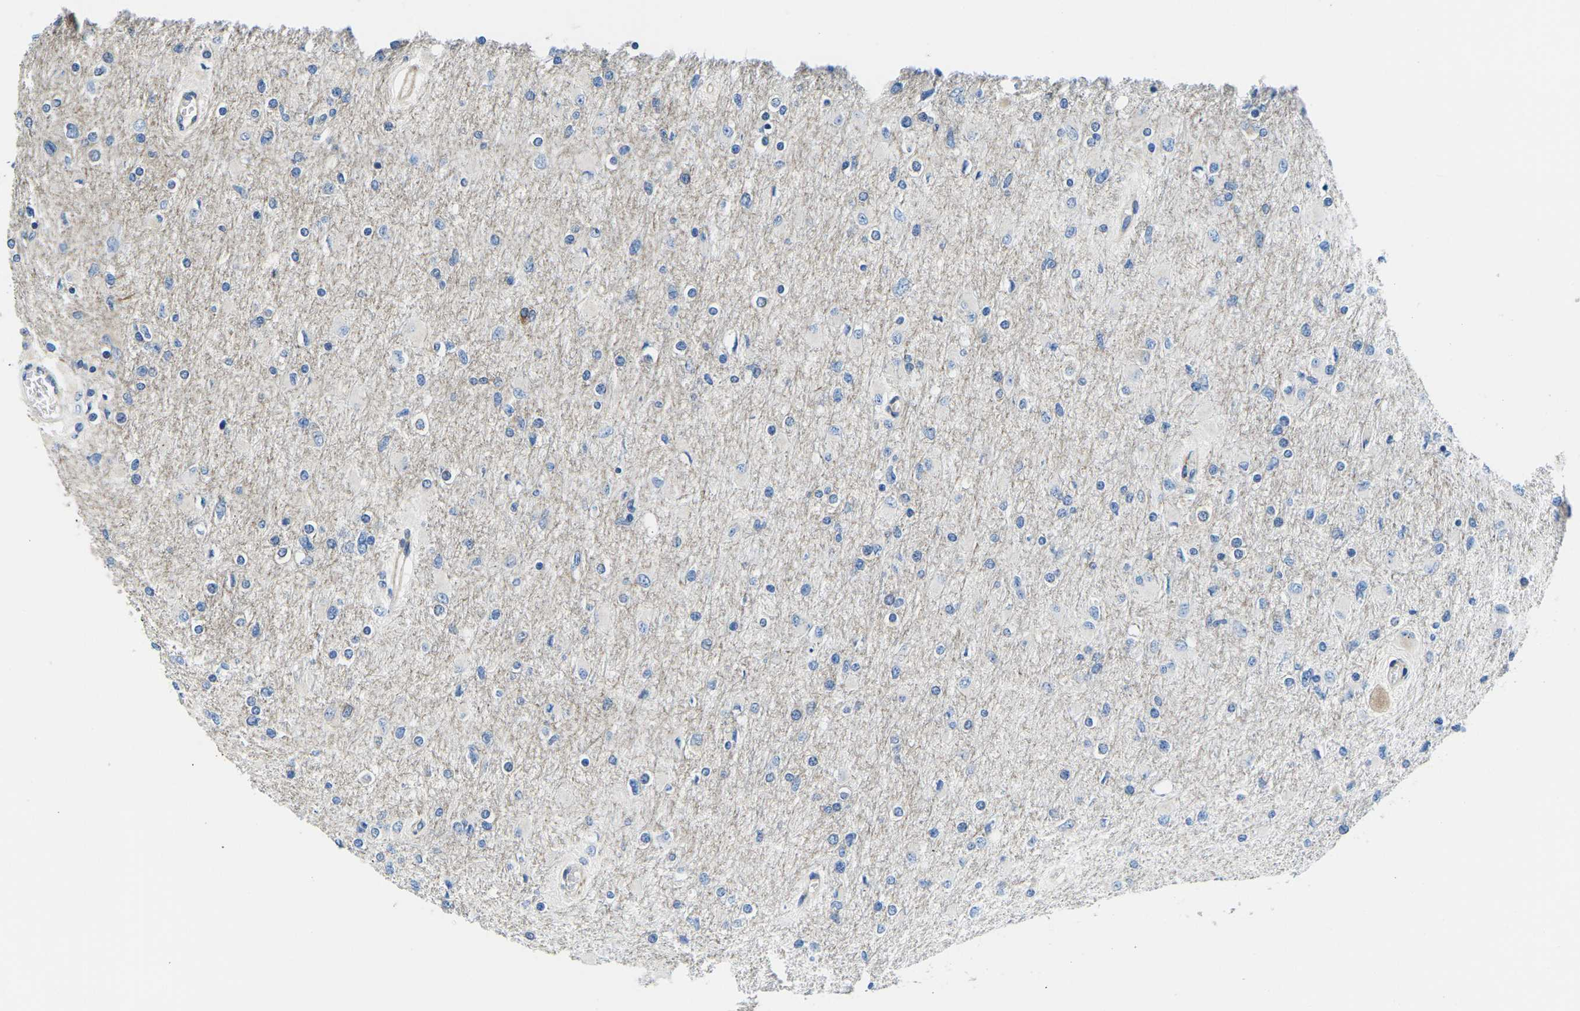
{"staining": {"intensity": "negative", "quantity": "none", "location": "none"}, "tissue": "glioma", "cell_type": "Tumor cells", "image_type": "cancer", "snomed": [{"axis": "morphology", "description": "Glioma, malignant, High grade"}, {"axis": "topography", "description": "Cerebral cortex"}], "caption": "High magnification brightfield microscopy of malignant glioma (high-grade) stained with DAB (brown) and counterstained with hematoxylin (blue): tumor cells show no significant expression.", "gene": "DLG1", "patient": {"sex": "female", "age": 36}}